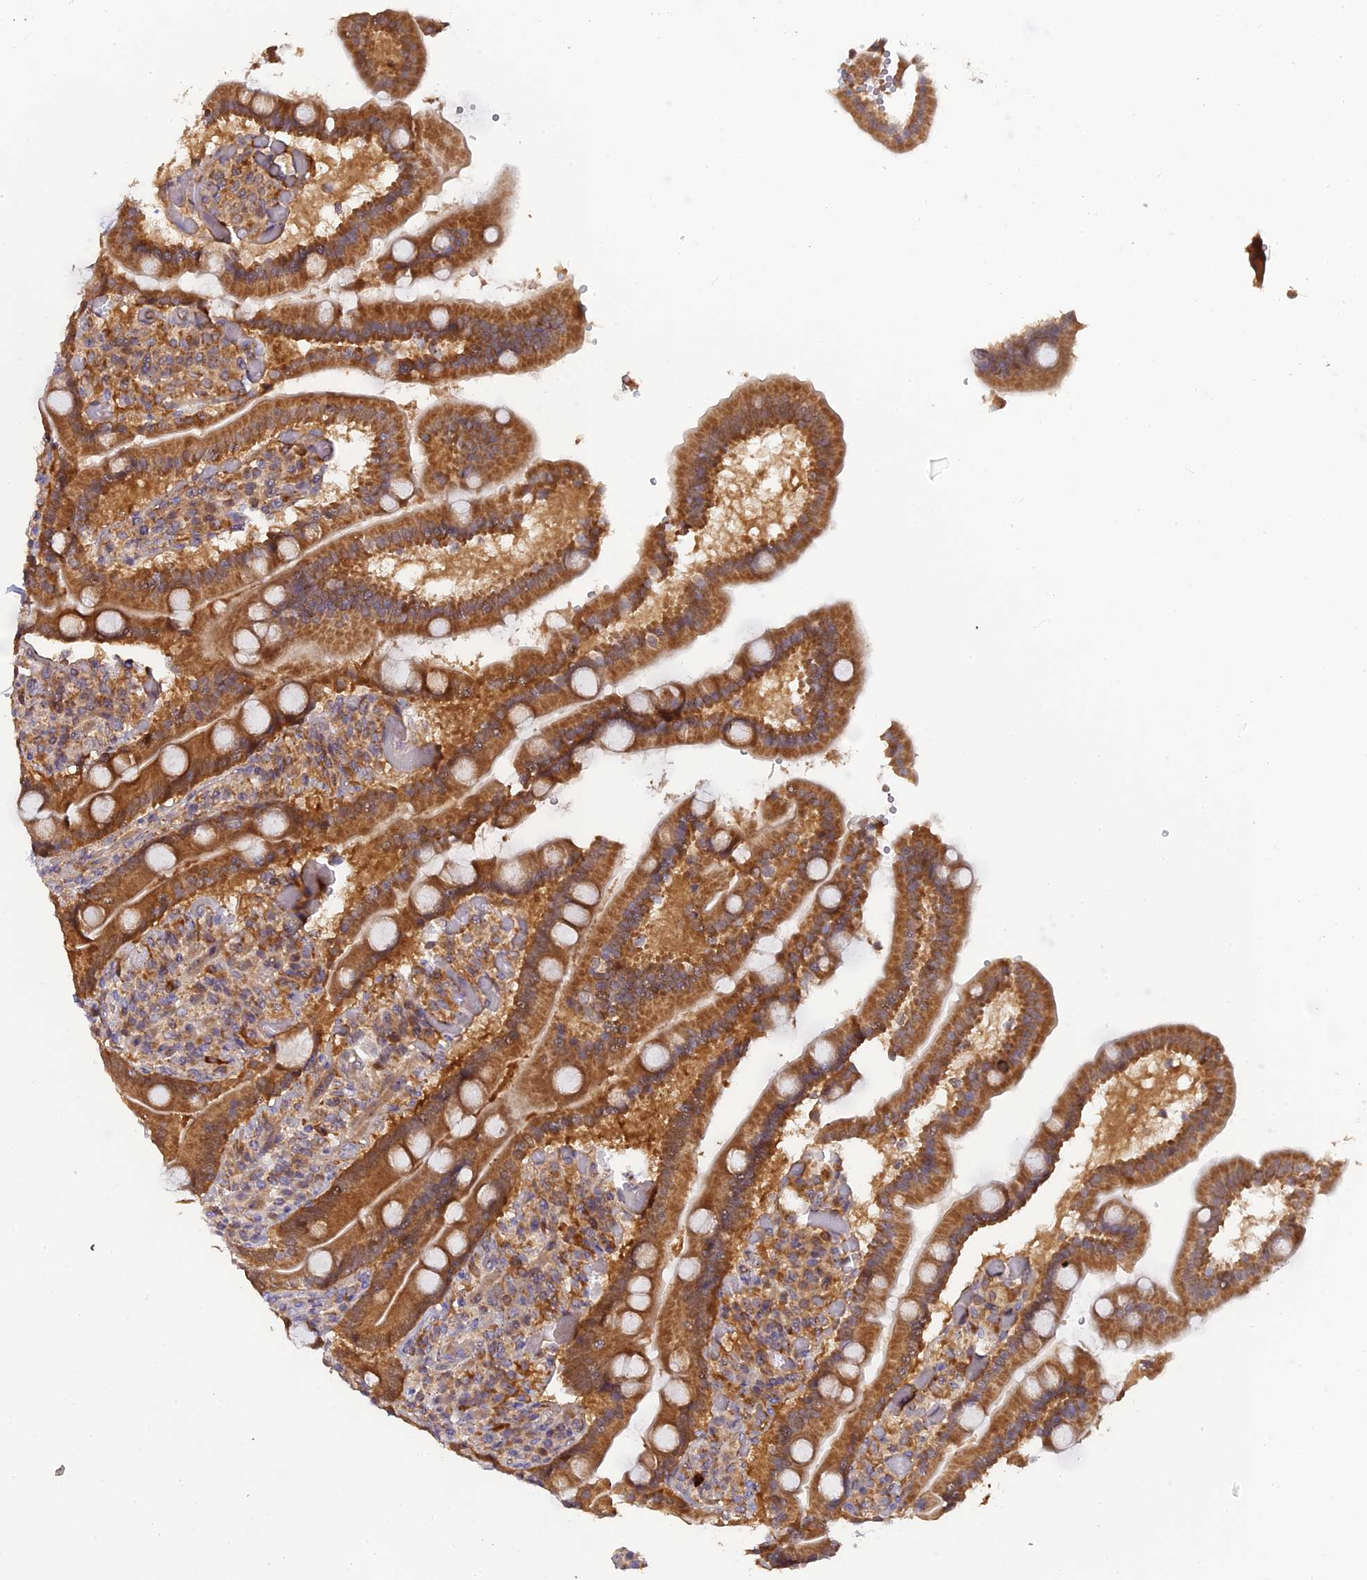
{"staining": {"intensity": "strong", "quantity": ">75%", "location": "cytoplasmic/membranous"}, "tissue": "duodenum", "cell_type": "Glandular cells", "image_type": "normal", "snomed": [{"axis": "morphology", "description": "Normal tissue, NOS"}, {"axis": "topography", "description": "Duodenum"}], "caption": "This is a photomicrograph of immunohistochemistry staining of benign duodenum, which shows strong positivity in the cytoplasmic/membranous of glandular cells.", "gene": "RPIA", "patient": {"sex": "female", "age": 62}}